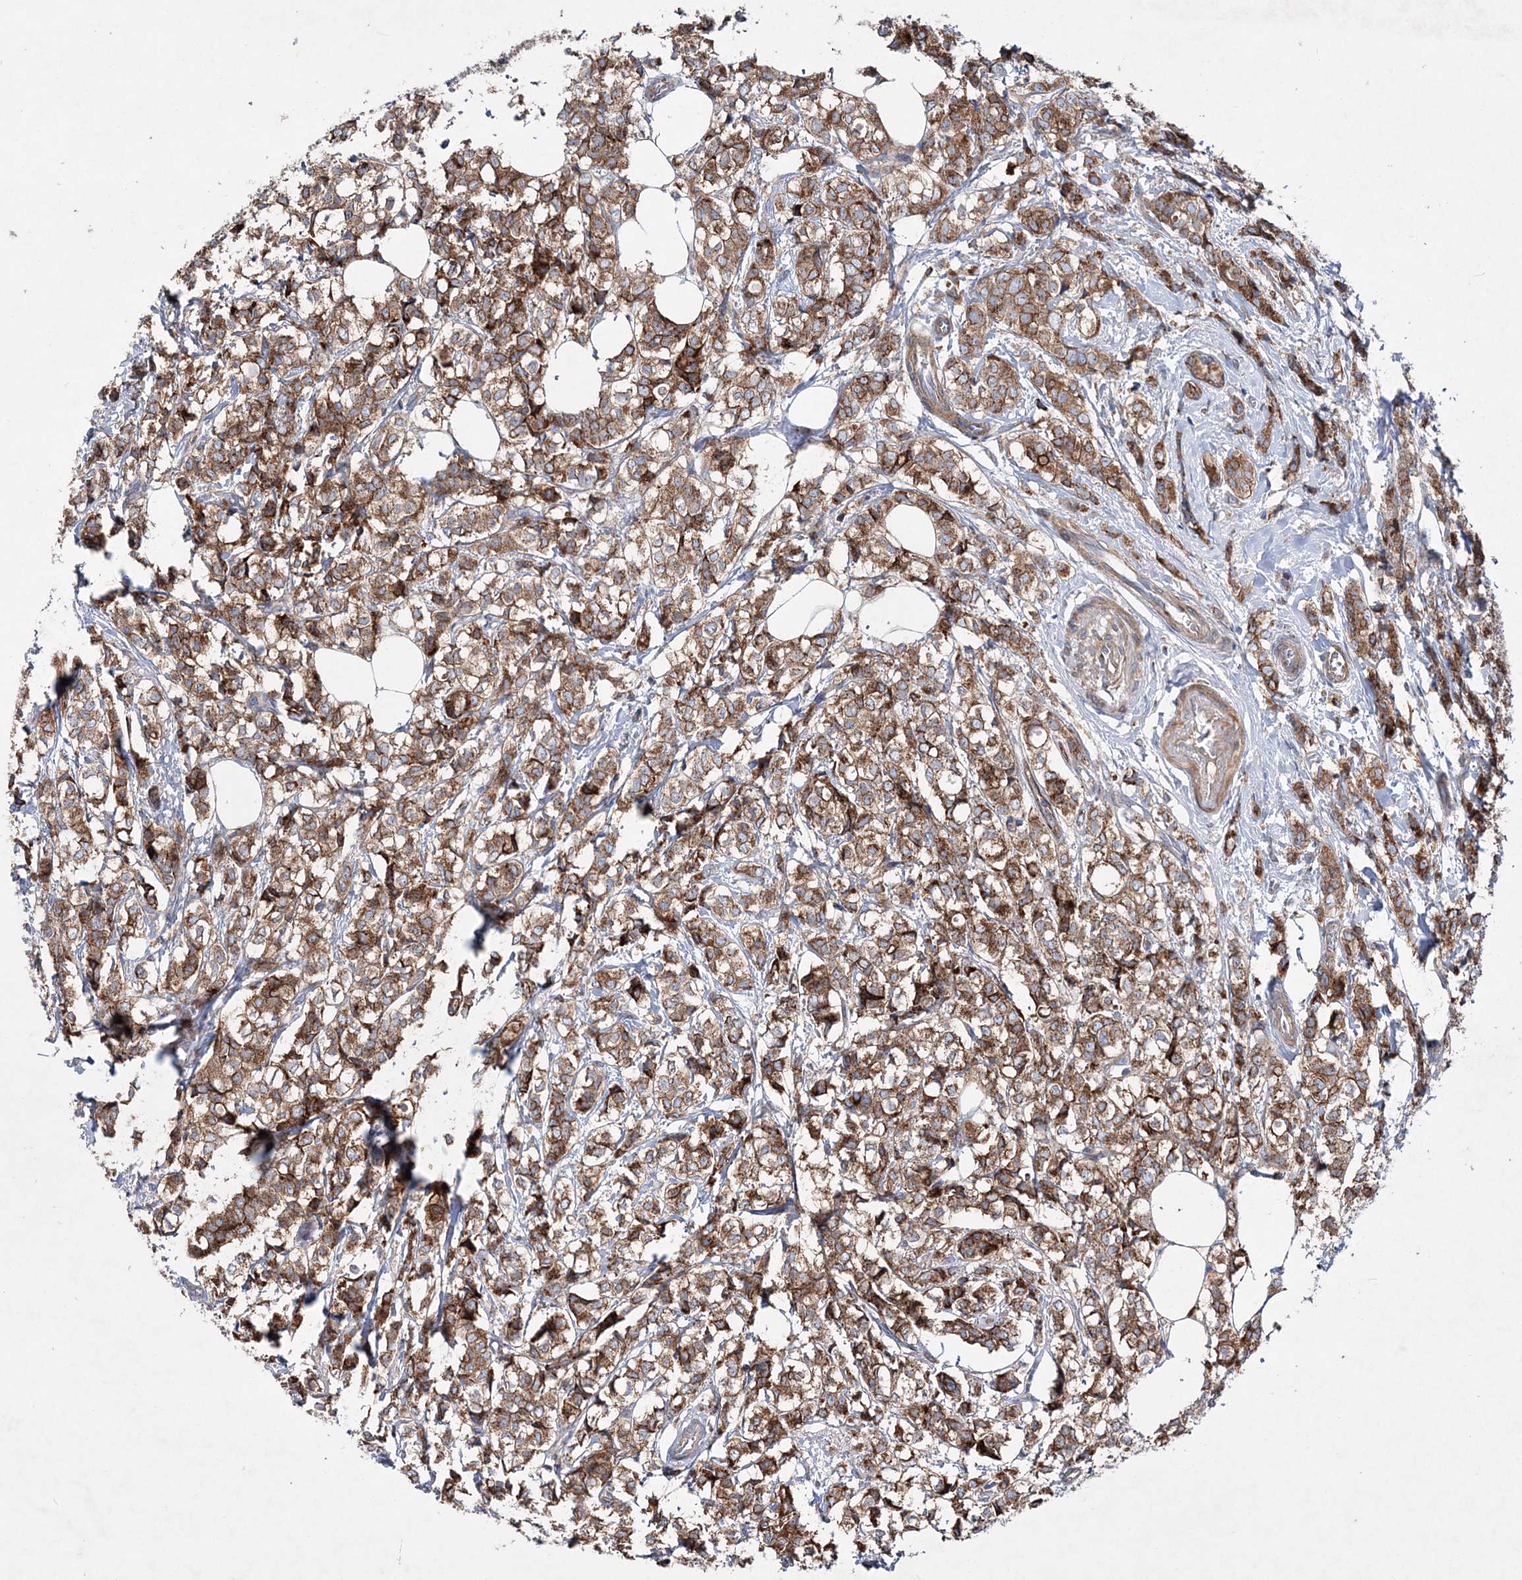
{"staining": {"intensity": "moderate", "quantity": ">75%", "location": "cytoplasmic/membranous"}, "tissue": "breast cancer", "cell_type": "Tumor cells", "image_type": "cancer", "snomed": [{"axis": "morphology", "description": "Lobular carcinoma"}, {"axis": "topography", "description": "Breast"}], "caption": "Moderate cytoplasmic/membranous positivity for a protein is present in about >75% of tumor cells of breast cancer (lobular carcinoma) using IHC.", "gene": "NGLY1", "patient": {"sex": "female", "age": 60}}